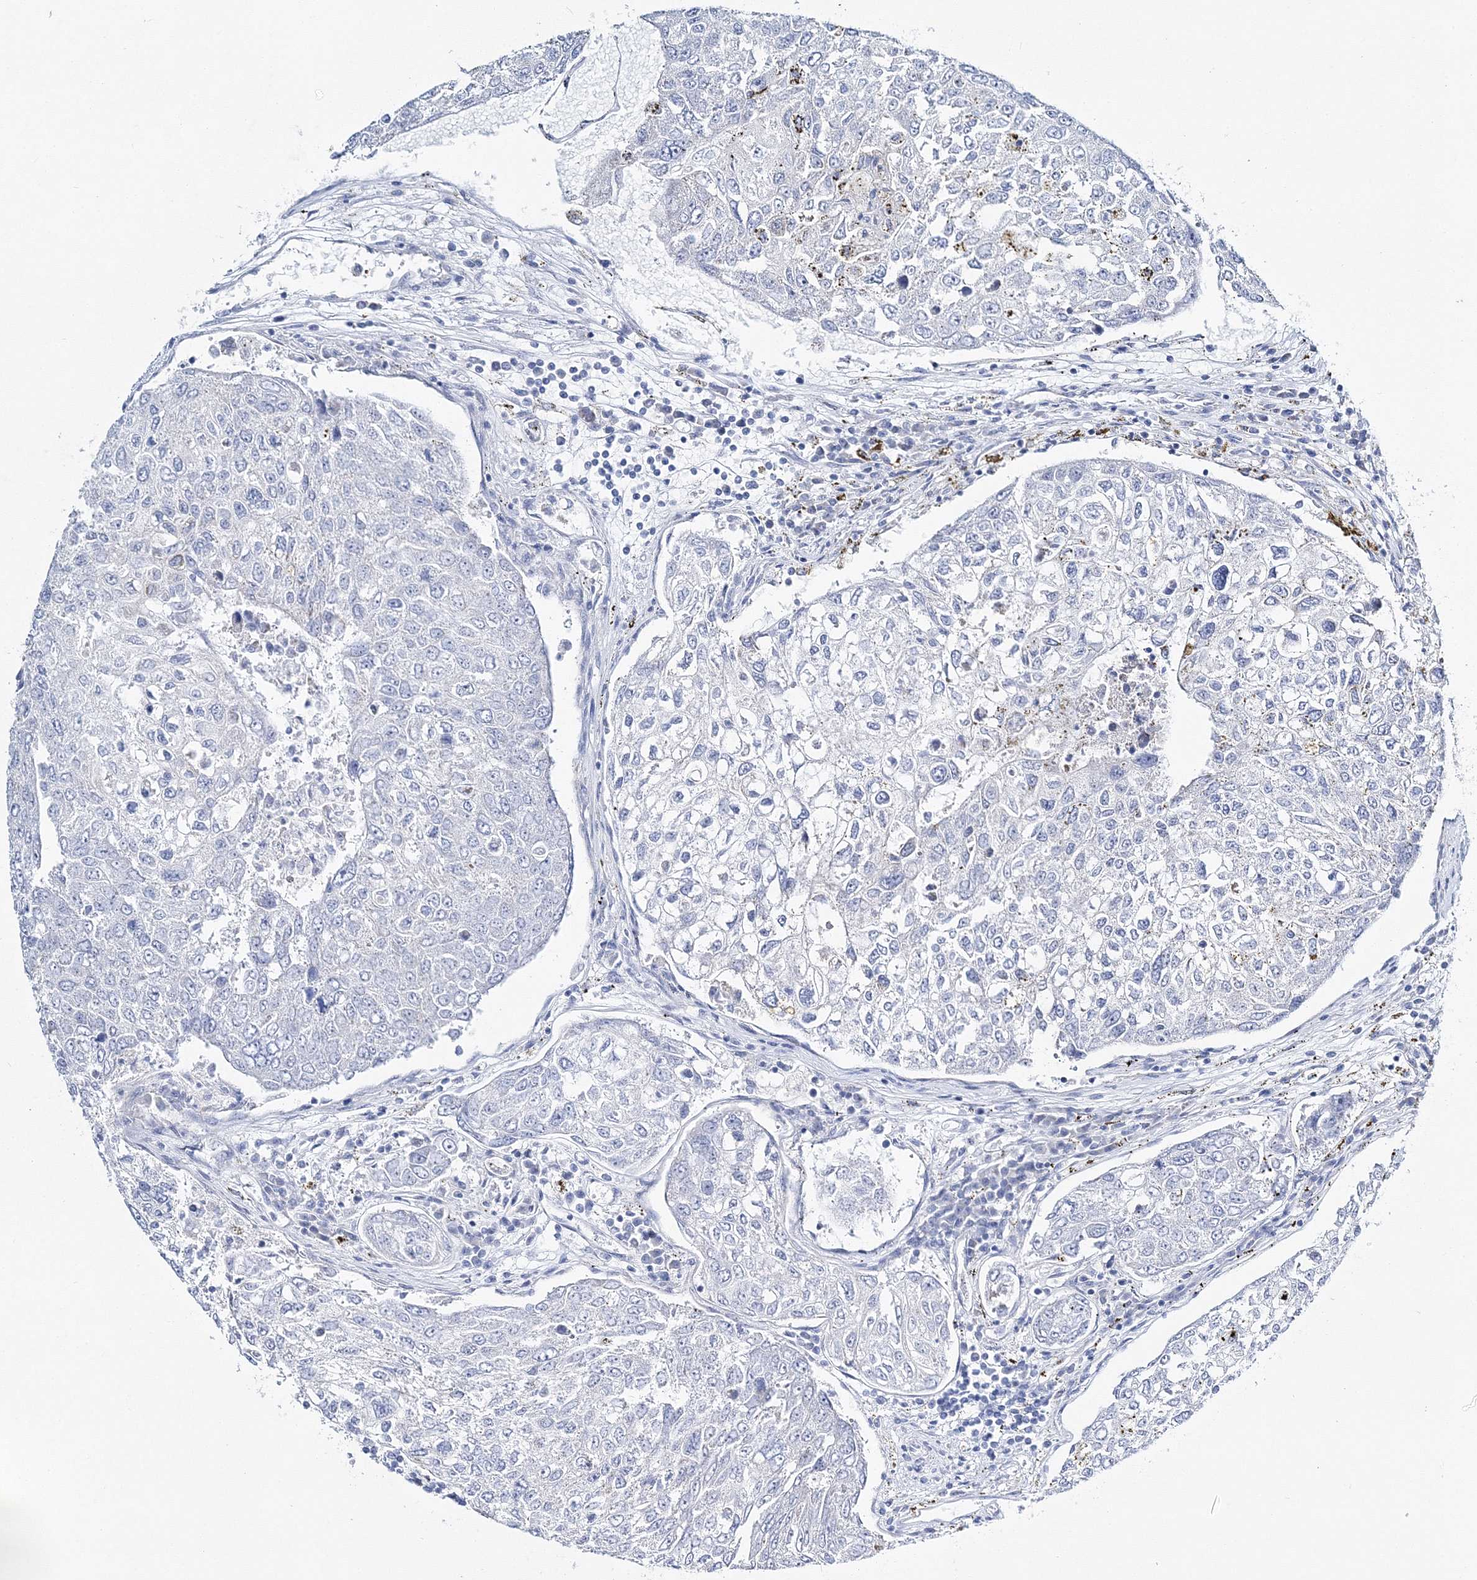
{"staining": {"intensity": "negative", "quantity": "none", "location": "none"}, "tissue": "urothelial cancer", "cell_type": "Tumor cells", "image_type": "cancer", "snomed": [{"axis": "morphology", "description": "Urothelial carcinoma, High grade"}, {"axis": "topography", "description": "Lymph node"}, {"axis": "topography", "description": "Urinary bladder"}], "caption": "Immunohistochemistry image of neoplastic tissue: human urothelial cancer stained with DAB (3,3'-diaminobenzidine) exhibits no significant protein staining in tumor cells. (DAB IHC, high magnification).", "gene": "HIBCH", "patient": {"sex": "male", "age": 51}}